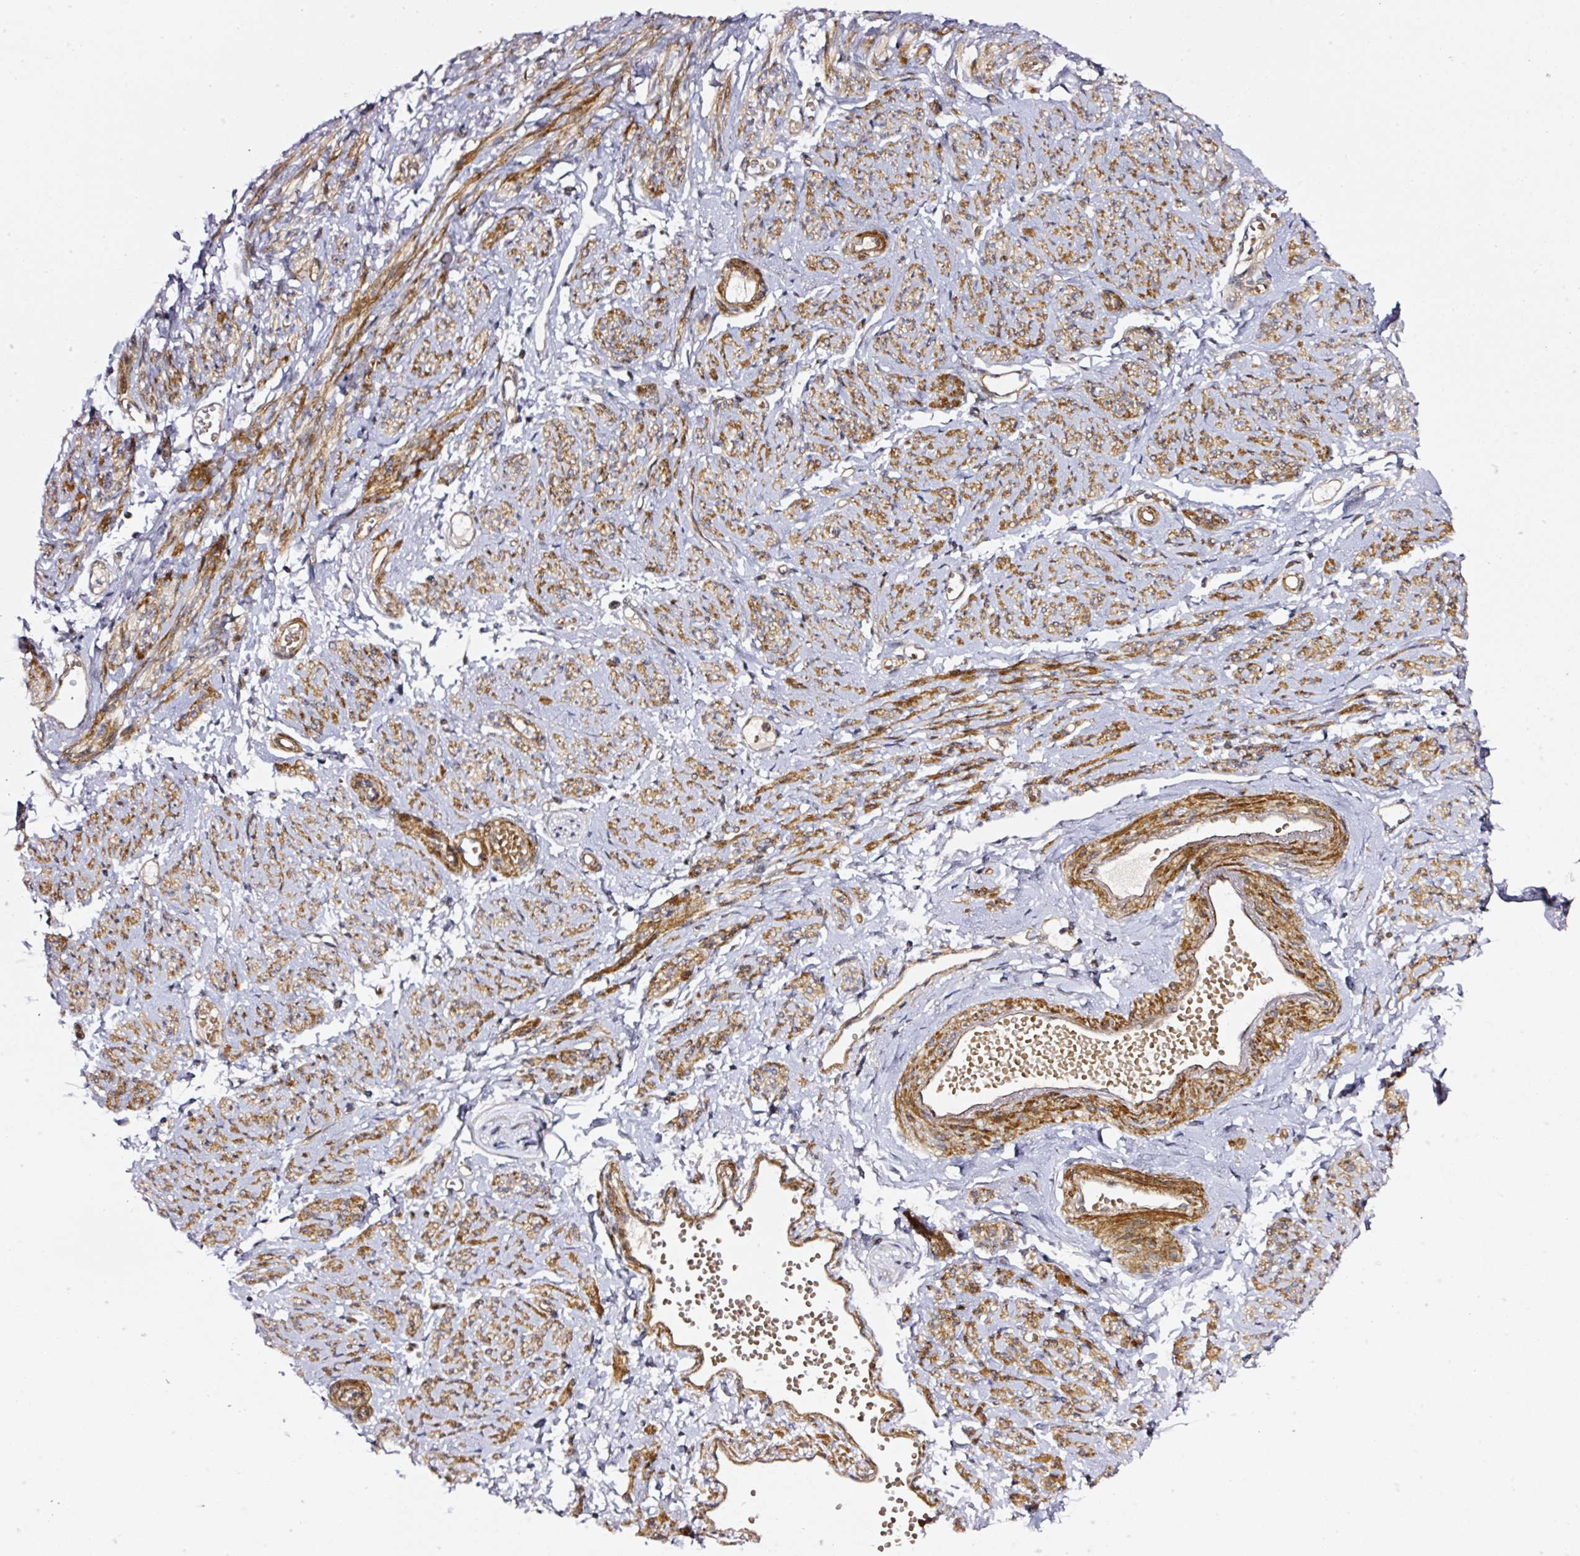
{"staining": {"intensity": "strong", "quantity": ">75%", "location": "cytoplasmic/membranous"}, "tissue": "smooth muscle", "cell_type": "Smooth muscle cells", "image_type": "normal", "snomed": [{"axis": "morphology", "description": "Normal tissue, NOS"}, {"axis": "topography", "description": "Smooth muscle"}], "caption": "Unremarkable smooth muscle shows strong cytoplasmic/membranous positivity in about >75% of smooth muscle cells The staining was performed using DAB (3,3'-diaminobenzidine) to visualize the protein expression in brown, while the nuclei were stained in blue with hematoxylin (Magnification: 20x)..", "gene": "ANKRD20A1", "patient": {"sex": "female", "age": 65}}